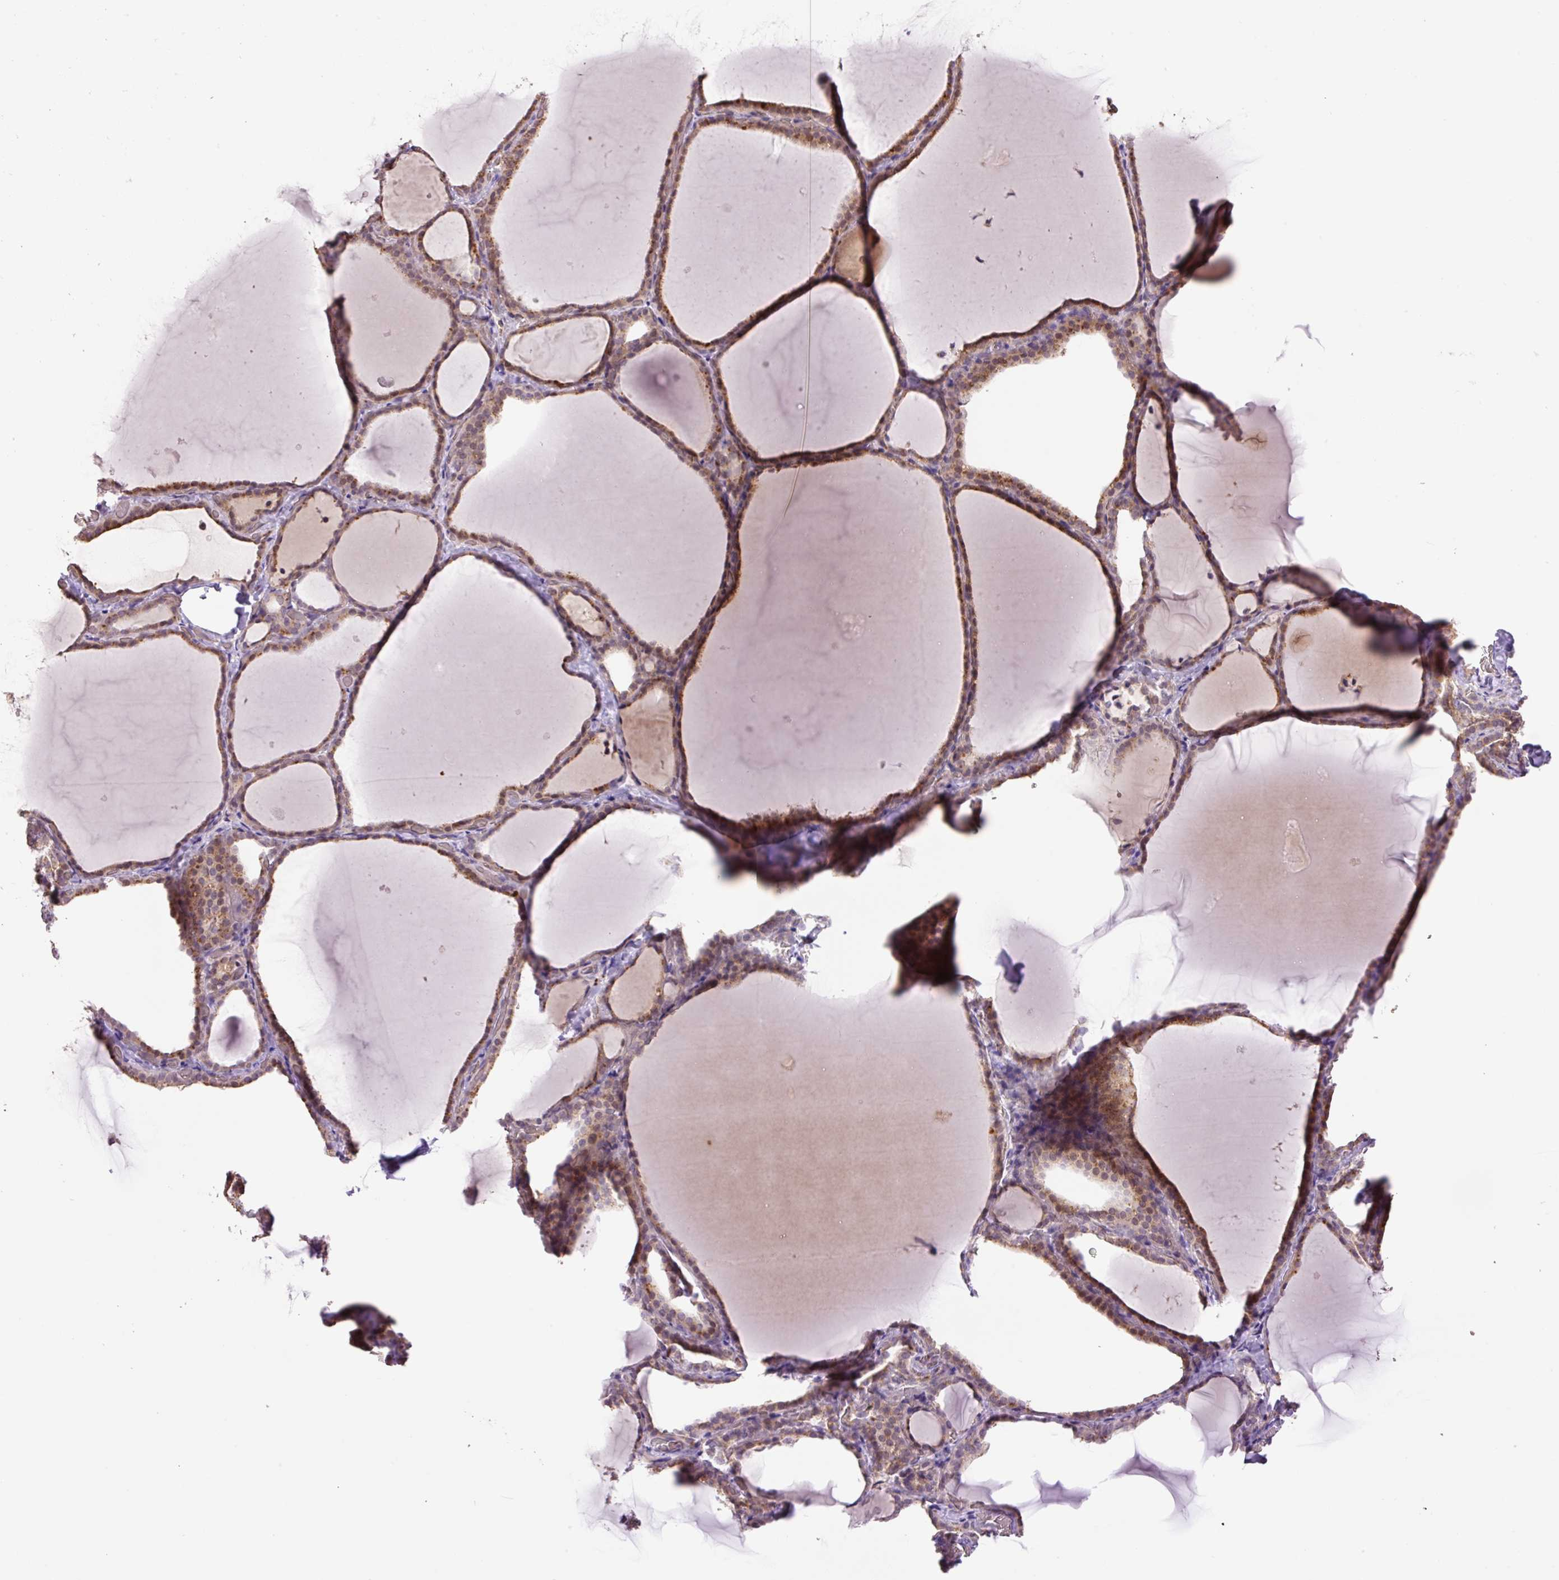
{"staining": {"intensity": "weak", "quantity": ">75%", "location": "cytoplasmic/membranous,nuclear"}, "tissue": "thyroid gland", "cell_type": "Glandular cells", "image_type": "normal", "snomed": [{"axis": "morphology", "description": "Normal tissue, NOS"}, {"axis": "topography", "description": "Thyroid gland"}], "caption": "The image reveals a brown stain indicating the presence of a protein in the cytoplasmic/membranous,nuclear of glandular cells in thyroid gland. The protein is stained brown, and the nuclei are stained in blue (DAB IHC with brightfield microscopy, high magnification).", "gene": "HABP4", "patient": {"sex": "female", "age": 22}}